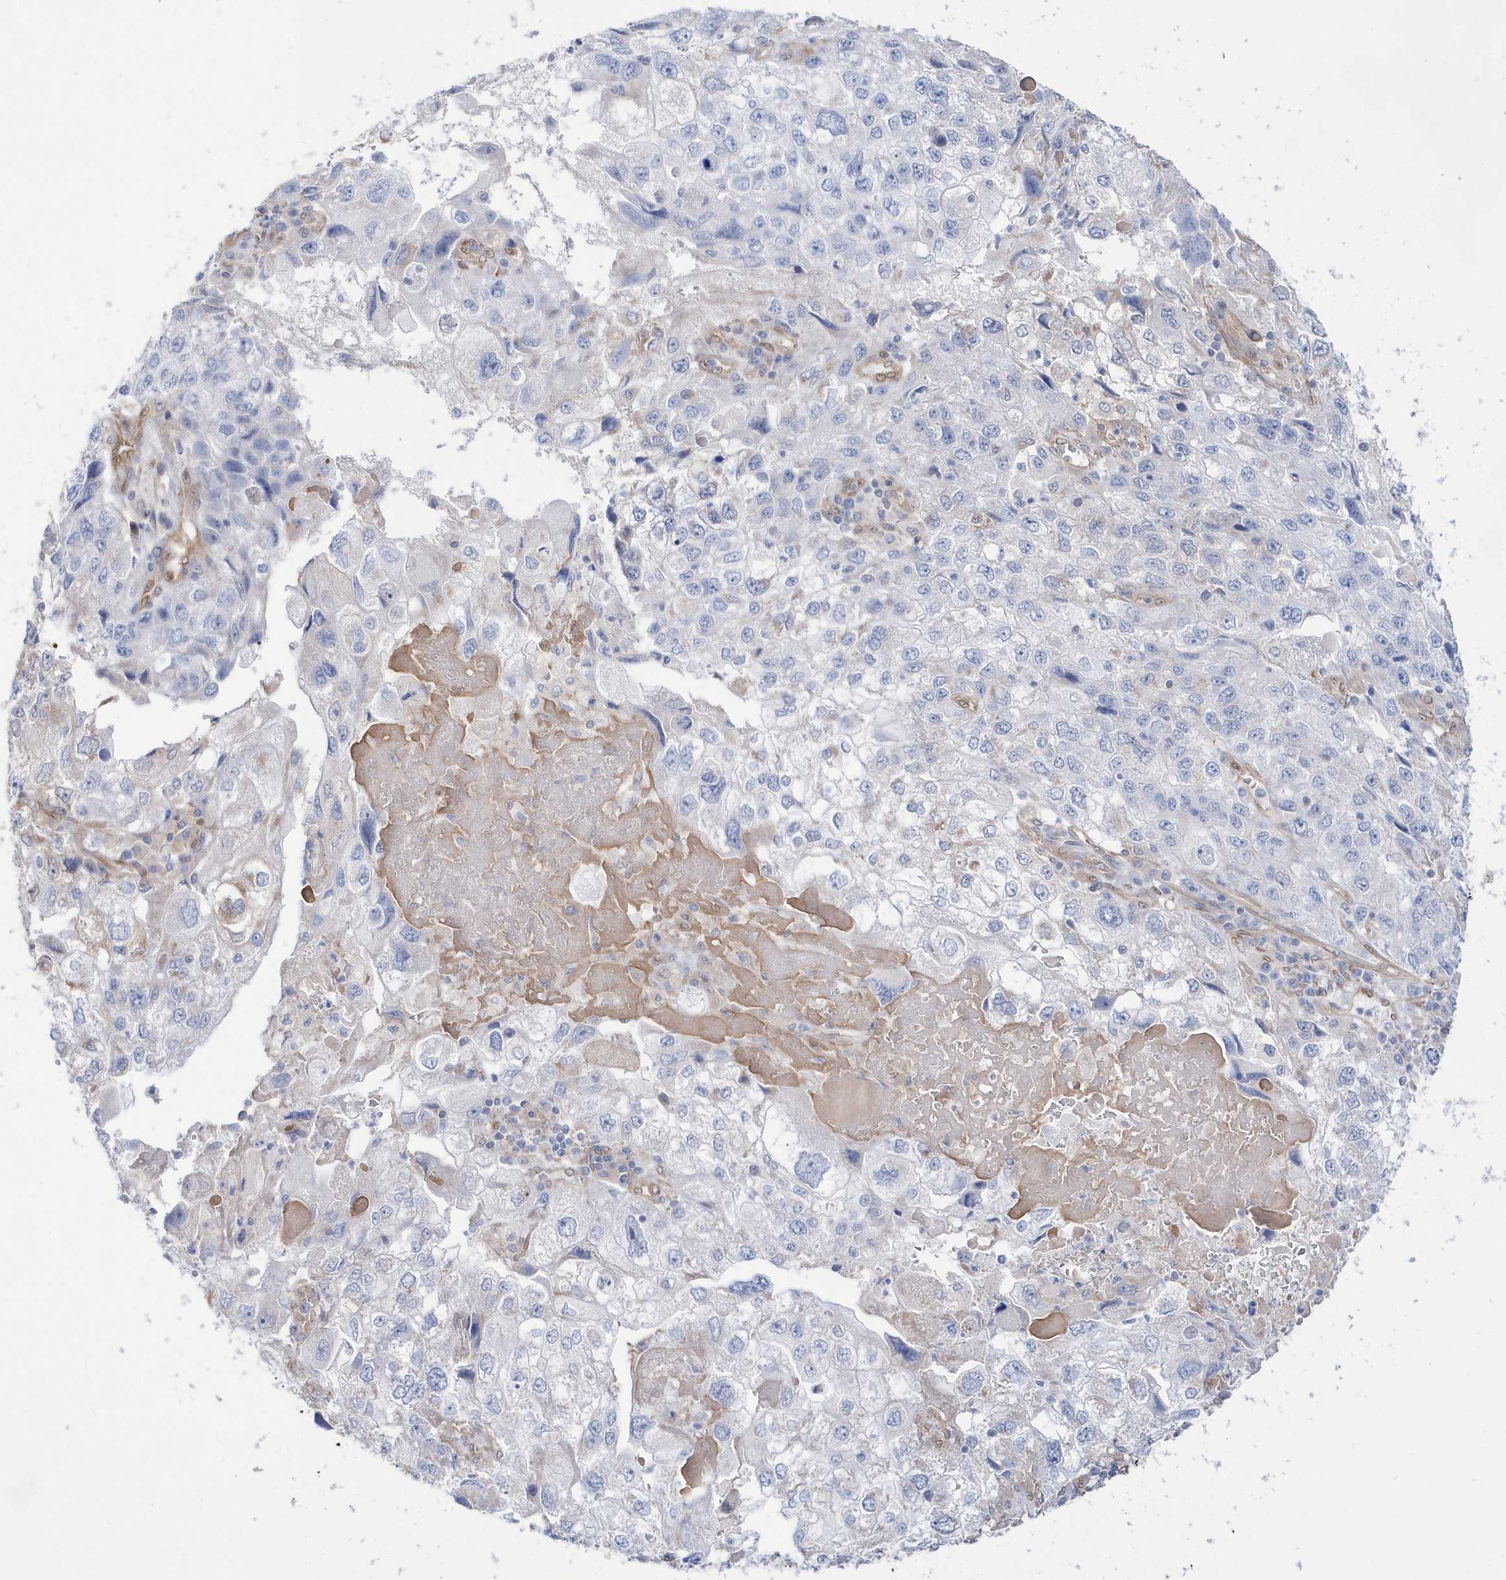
{"staining": {"intensity": "negative", "quantity": "none", "location": "none"}, "tissue": "endometrial cancer", "cell_type": "Tumor cells", "image_type": "cancer", "snomed": [{"axis": "morphology", "description": "Adenocarcinoma, NOS"}, {"axis": "topography", "description": "Endometrium"}], "caption": "Tumor cells are negative for protein expression in human endometrial cancer (adenocarcinoma). (Stains: DAB (3,3'-diaminobenzidine) IHC with hematoxylin counter stain, Microscopy: brightfield microscopy at high magnification).", "gene": "BDH2", "patient": {"sex": "female", "age": 49}}